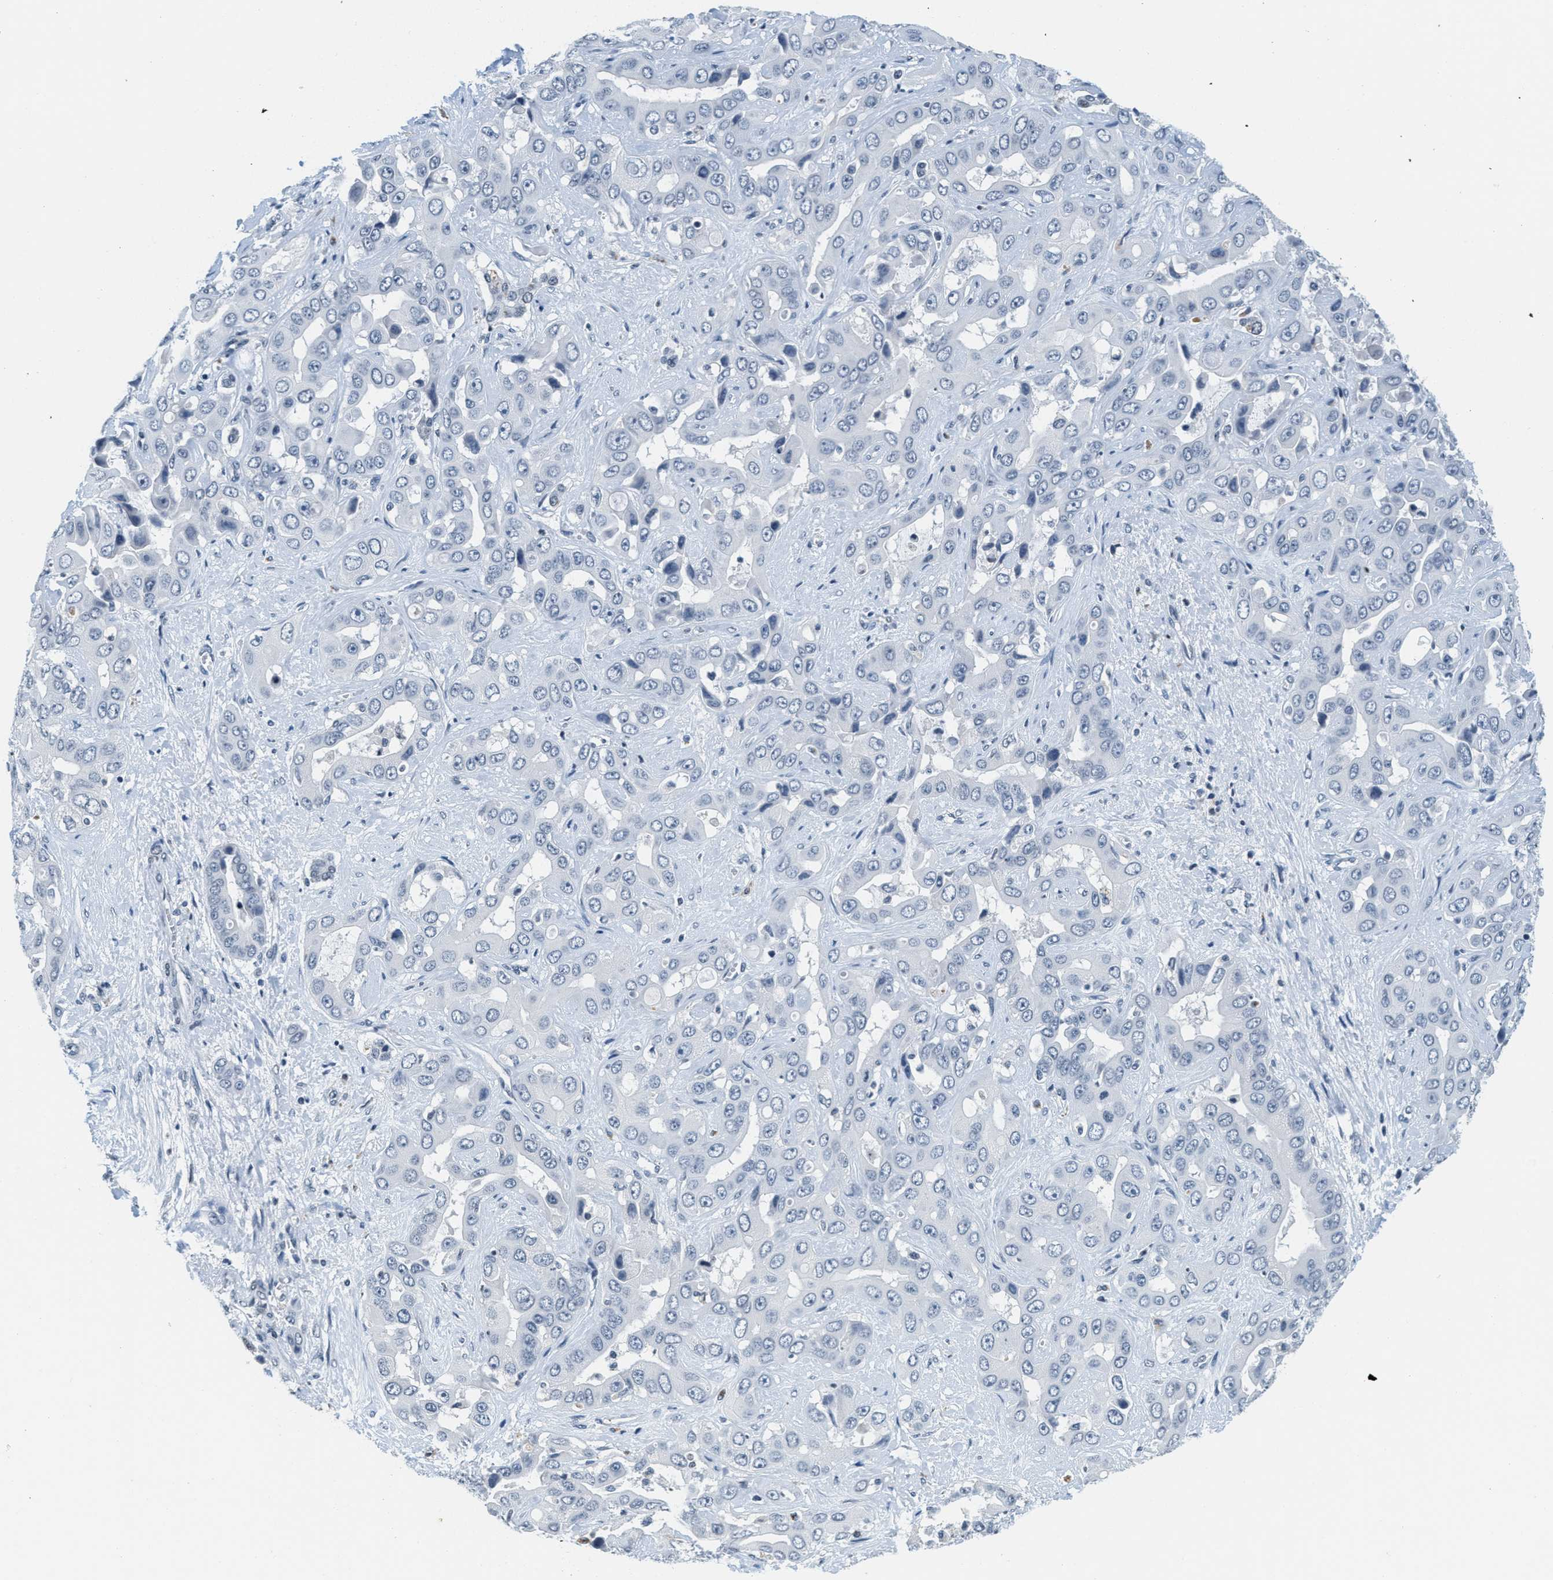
{"staining": {"intensity": "negative", "quantity": "none", "location": "none"}, "tissue": "liver cancer", "cell_type": "Tumor cells", "image_type": "cancer", "snomed": [{"axis": "morphology", "description": "Cholangiocarcinoma"}, {"axis": "topography", "description": "Liver"}], "caption": "DAB (3,3'-diaminobenzidine) immunohistochemical staining of human liver cholangiocarcinoma shows no significant positivity in tumor cells.", "gene": "CA4", "patient": {"sex": "female", "age": 52}}